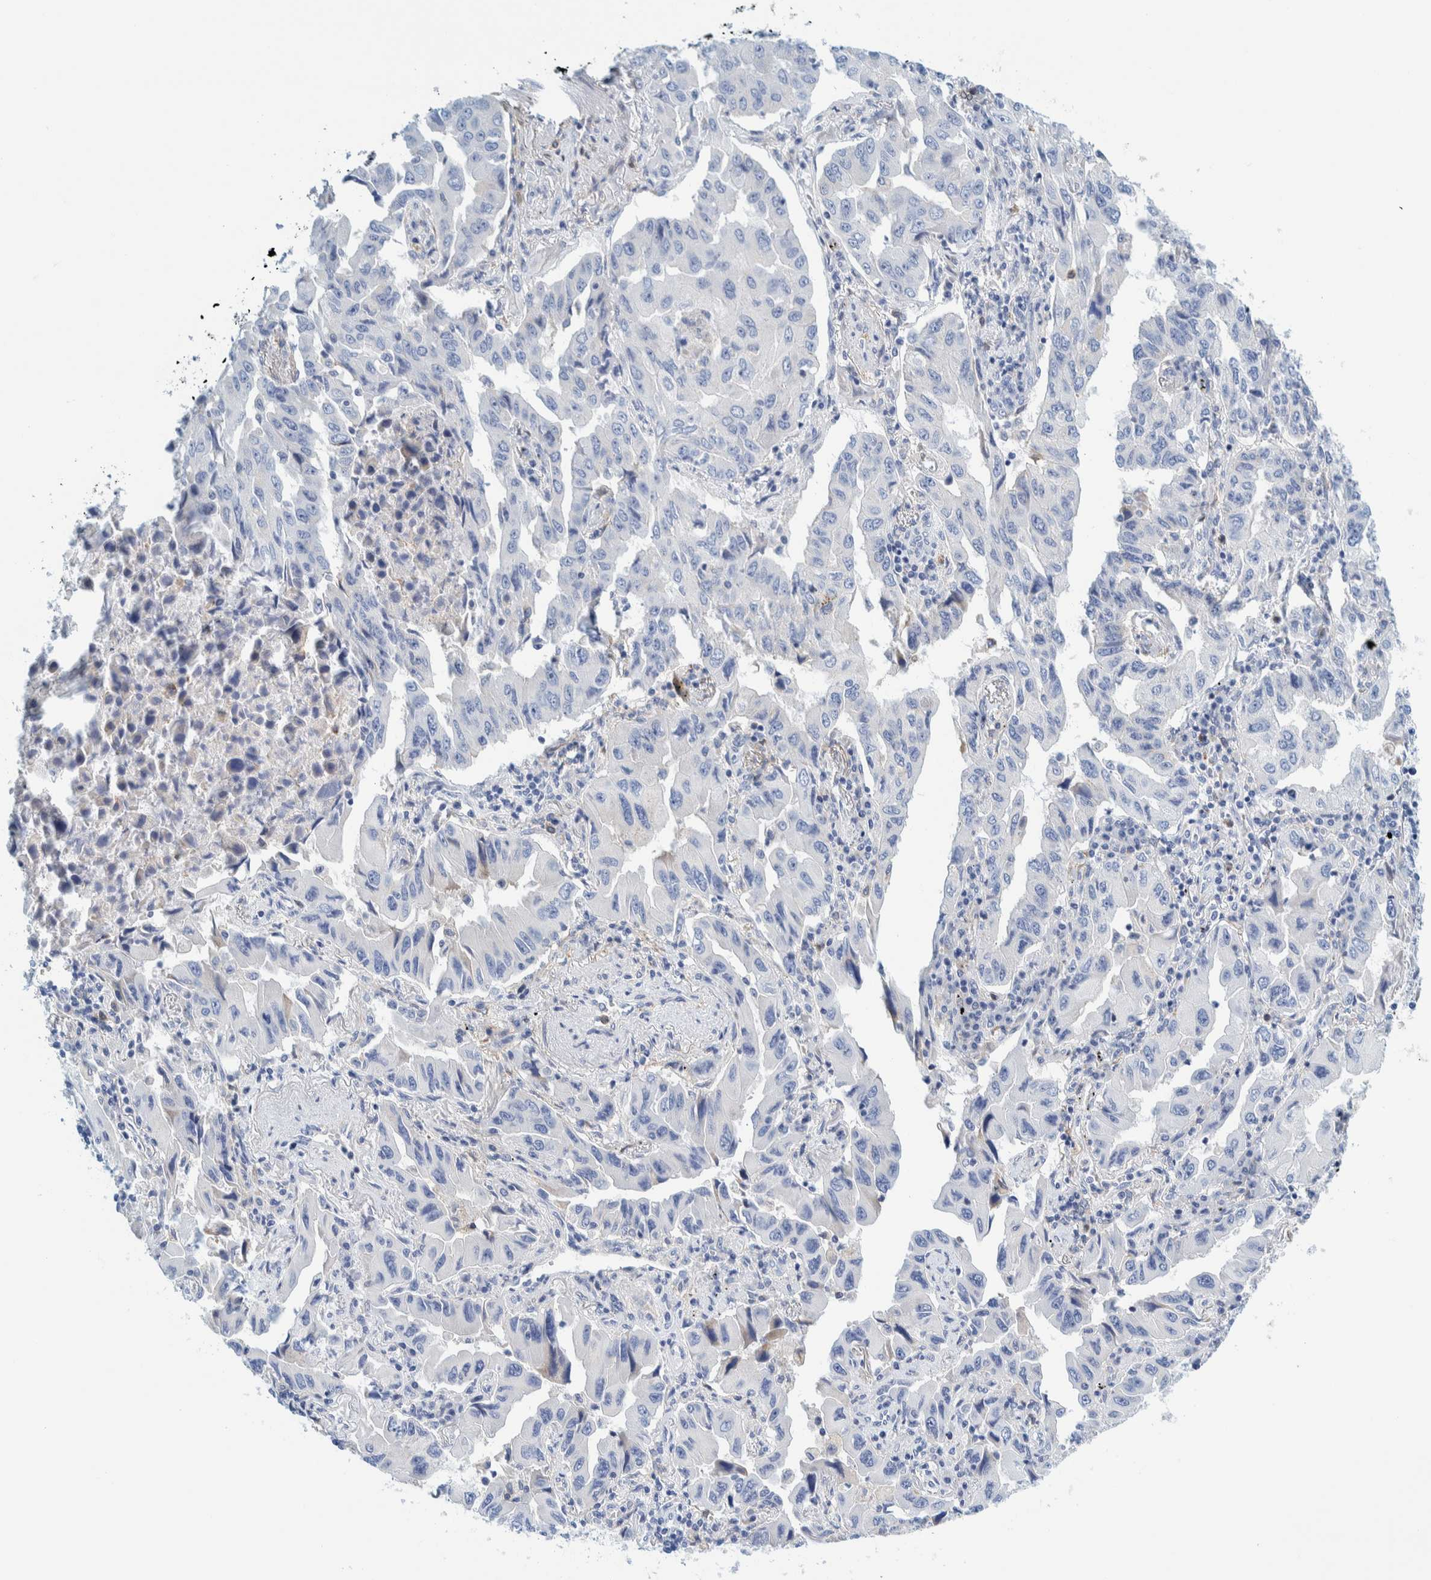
{"staining": {"intensity": "negative", "quantity": "none", "location": "none"}, "tissue": "lung cancer", "cell_type": "Tumor cells", "image_type": "cancer", "snomed": [{"axis": "morphology", "description": "Adenocarcinoma, NOS"}, {"axis": "topography", "description": "Lung"}], "caption": "Immunohistochemistry of adenocarcinoma (lung) demonstrates no staining in tumor cells.", "gene": "MOG", "patient": {"sex": "female", "age": 65}}